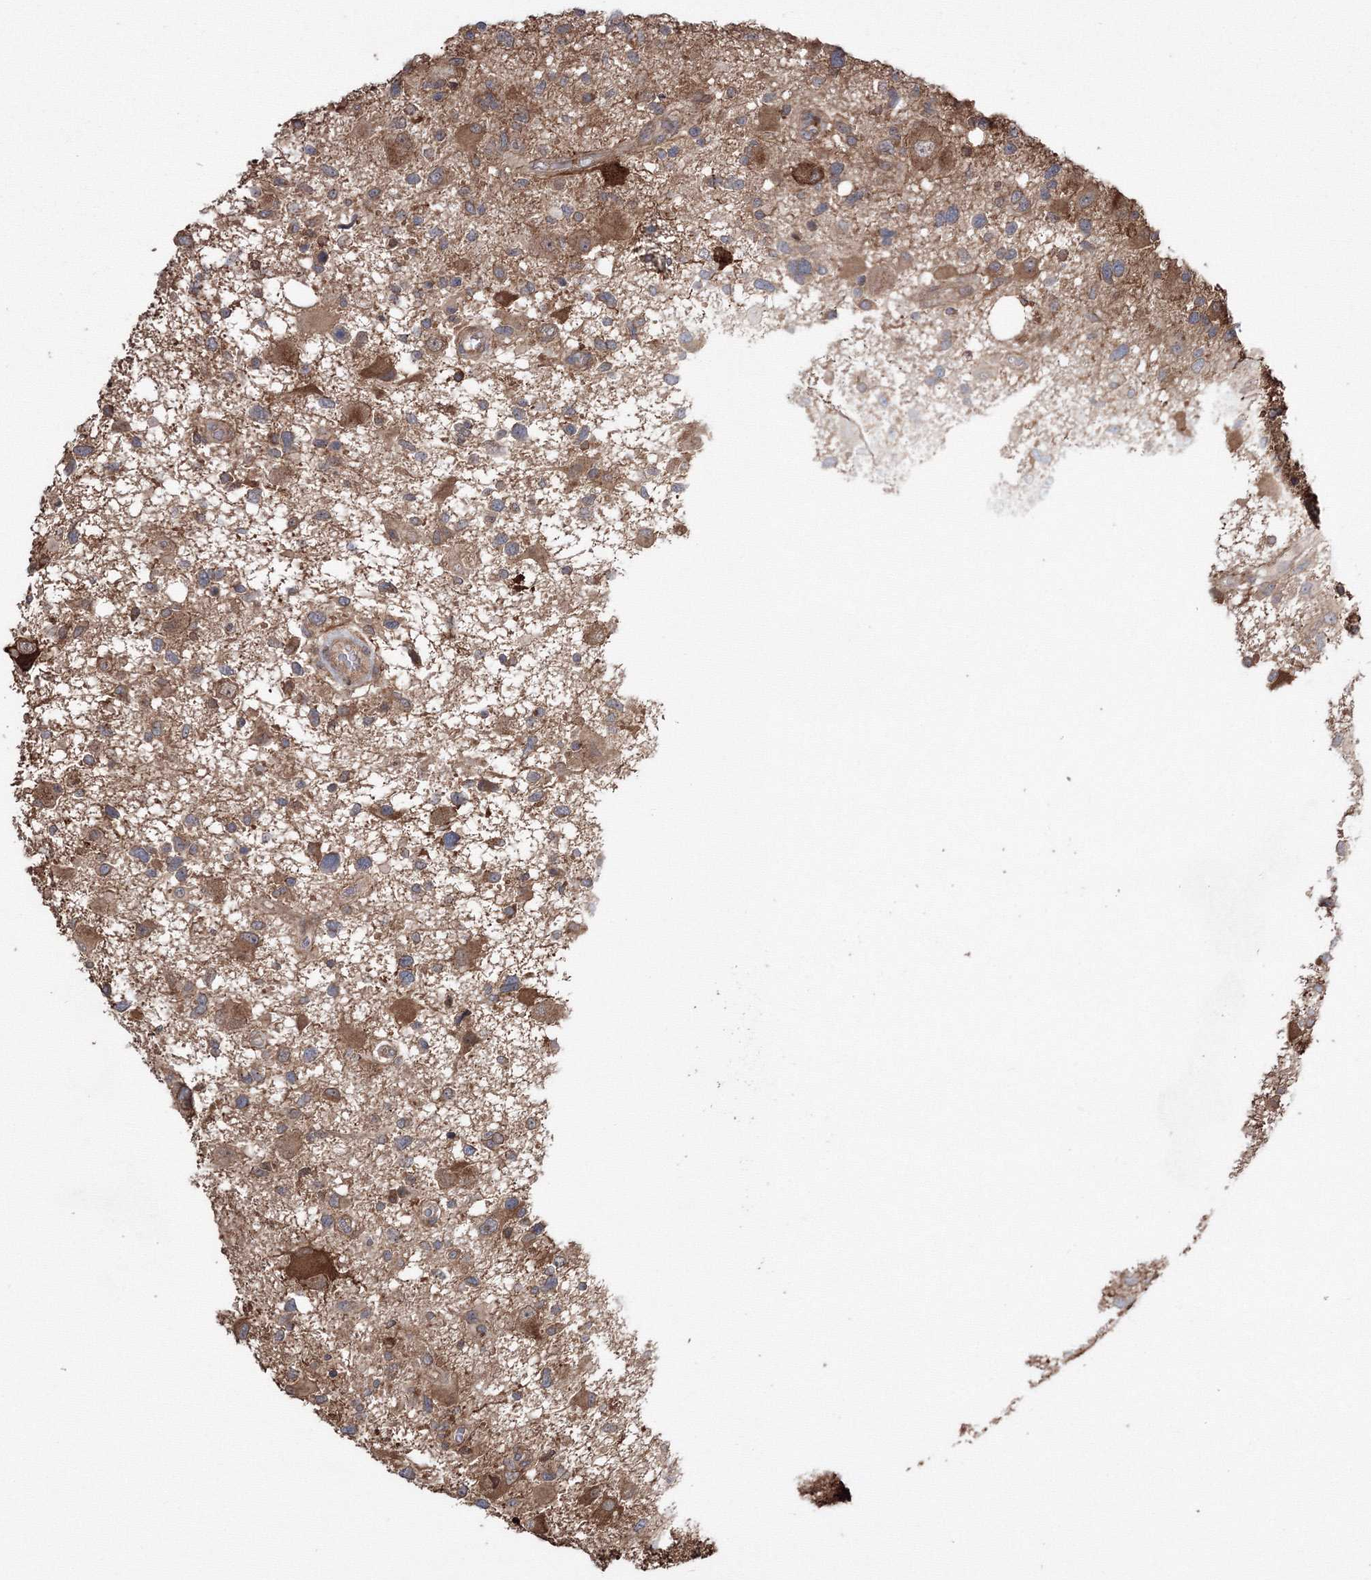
{"staining": {"intensity": "weak", "quantity": "25%-75%", "location": "cytoplasmic/membranous"}, "tissue": "glioma", "cell_type": "Tumor cells", "image_type": "cancer", "snomed": [{"axis": "morphology", "description": "Glioma, malignant, High grade"}, {"axis": "topography", "description": "Brain"}], "caption": "There is low levels of weak cytoplasmic/membranous expression in tumor cells of glioma, as demonstrated by immunohistochemical staining (brown color).", "gene": "RANBP3L", "patient": {"sex": "male", "age": 33}}